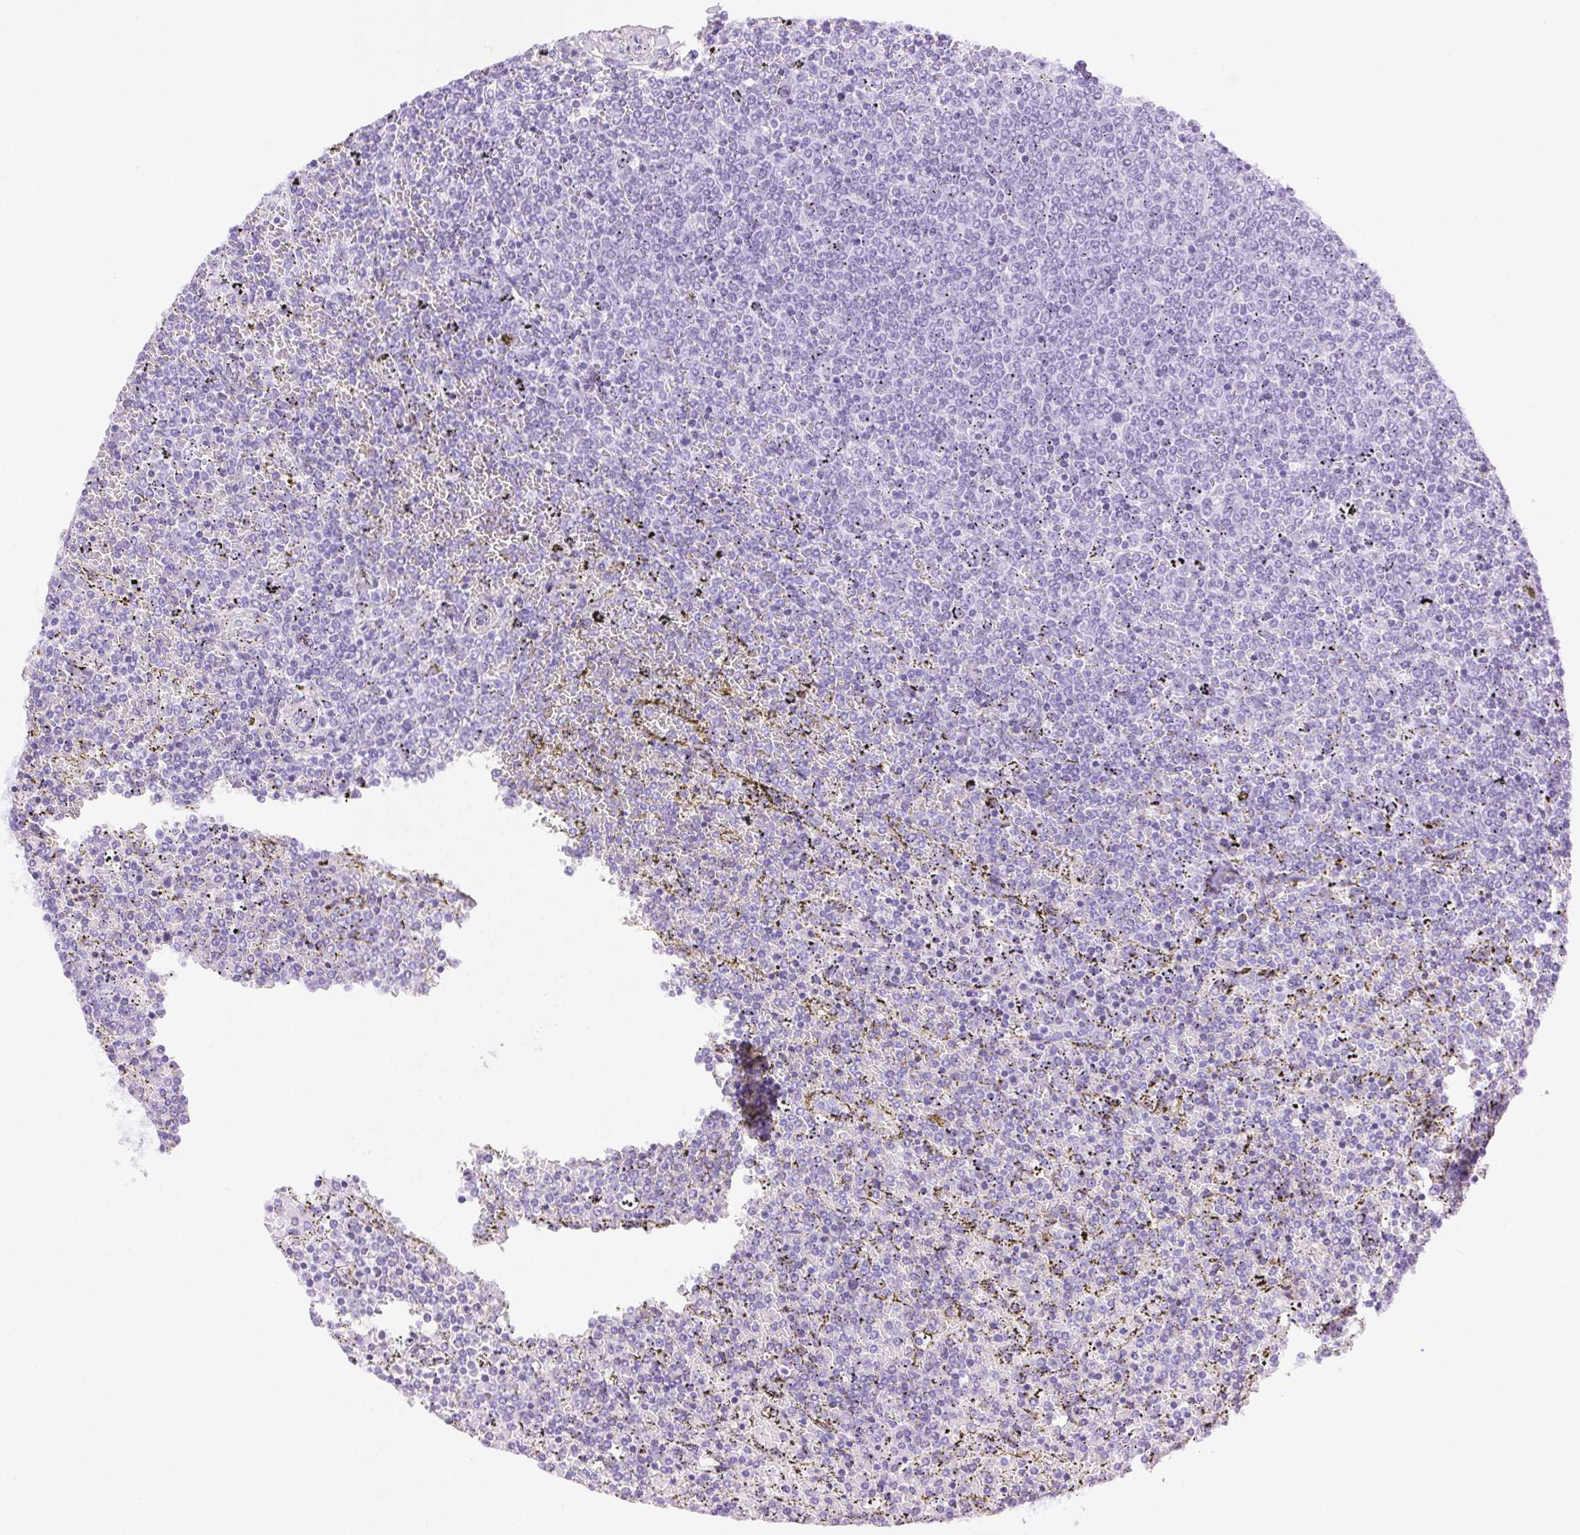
{"staining": {"intensity": "negative", "quantity": "none", "location": "none"}, "tissue": "lymphoma", "cell_type": "Tumor cells", "image_type": "cancer", "snomed": [{"axis": "morphology", "description": "Malignant lymphoma, non-Hodgkin's type, Low grade"}, {"axis": "topography", "description": "Spleen"}], "caption": "This is an immunohistochemistry (IHC) photomicrograph of human malignant lymphoma, non-Hodgkin's type (low-grade). There is no staining in tumor cells.", "gene": "CLDN10", "patient": {"sex": "female", "age": 77}}